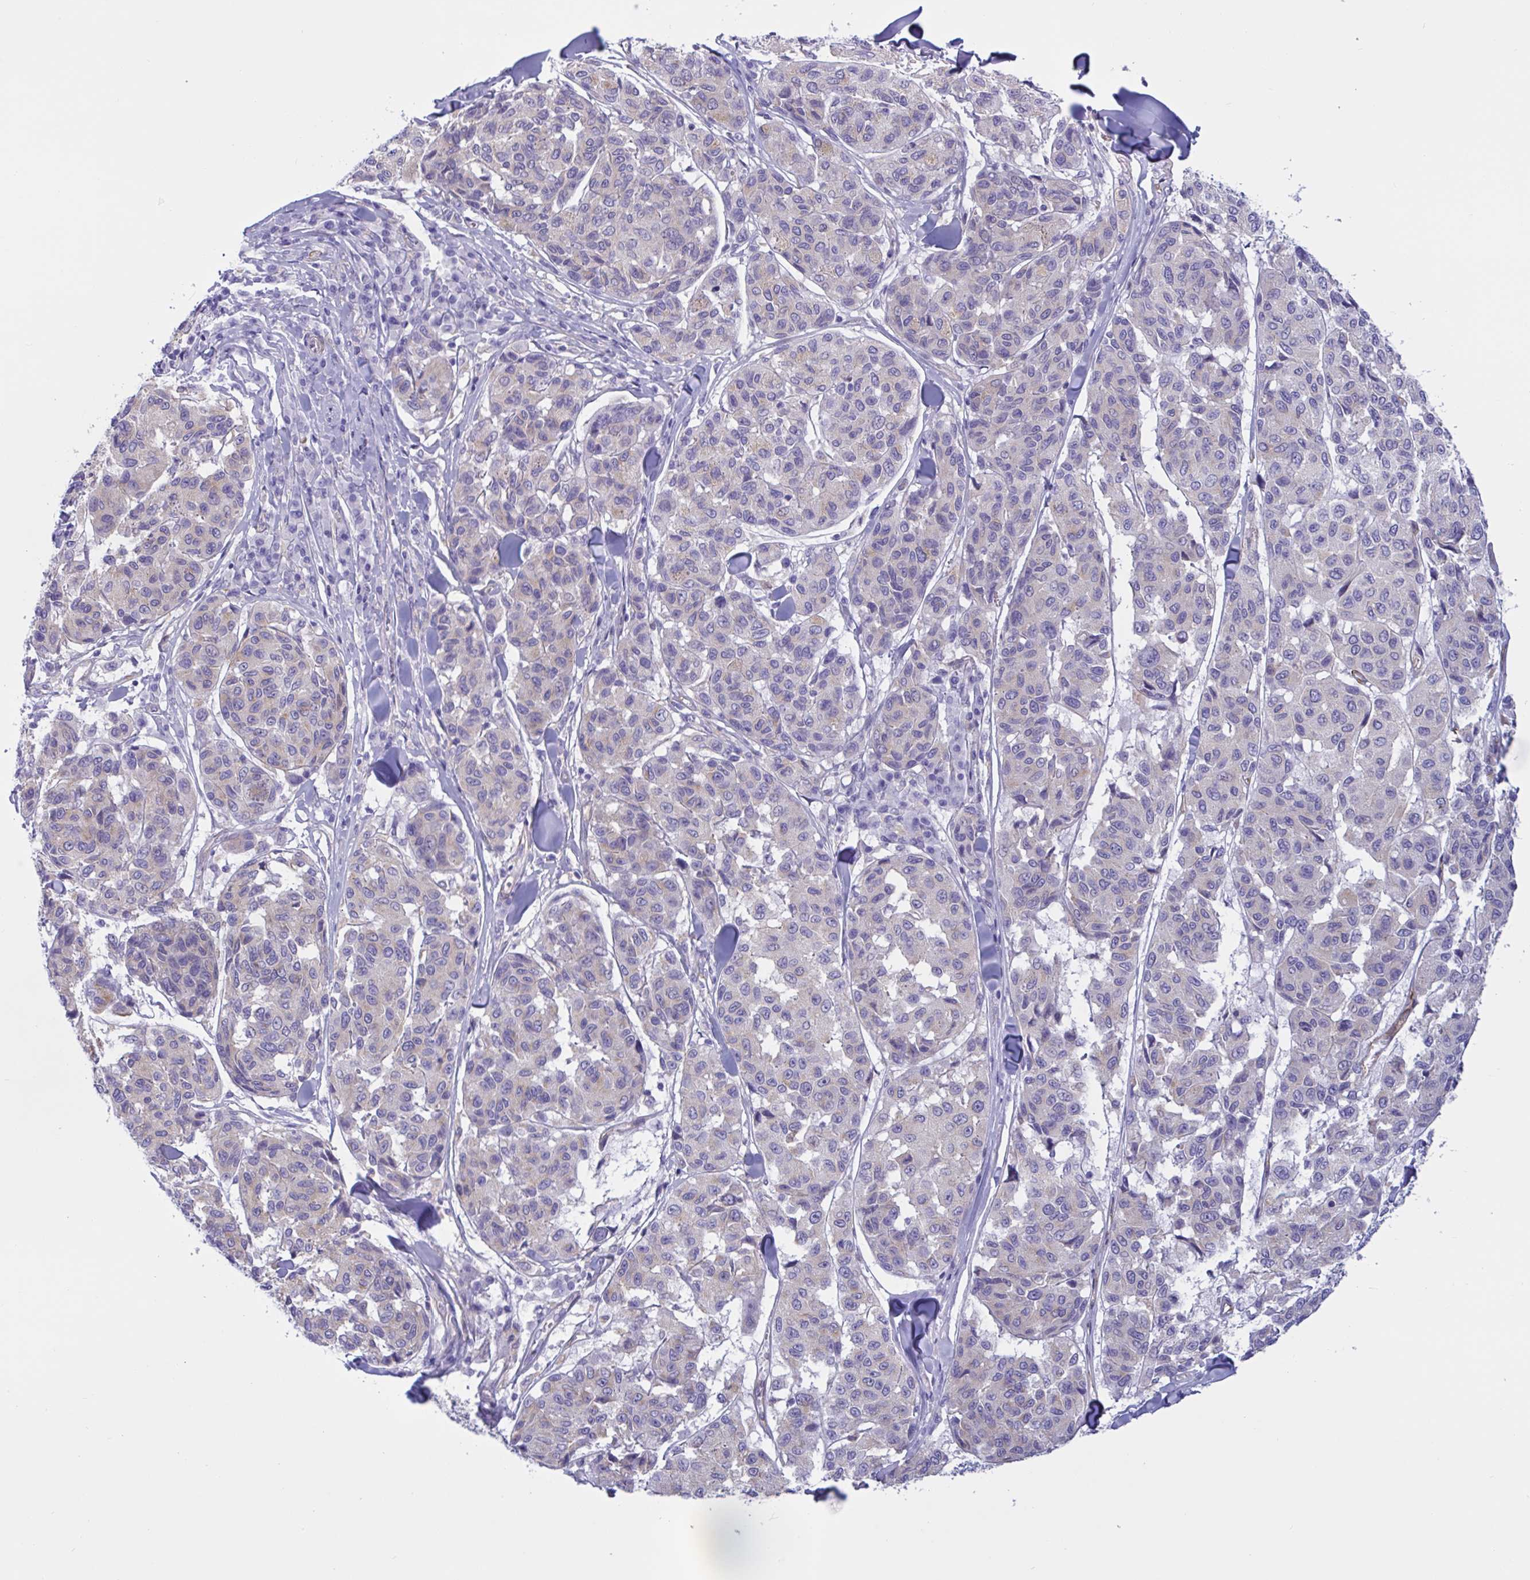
{"staining": {"intensity": "weak", "quantity": "<25%", "location": "cytoplasmic/membranous"}, "tissue": "melanoma", "cell_type": "Tumor cells", "image_type": "cancer", "snomed": [{"axis": "morphology", "description": "Malignant melanoma, NOS"}, {"axis": "topography", "description": "Skin"}], "caption": "High power microscopy photomicrograph of an immunohistochemistry image of melanoma, revealing no significant positivity in tumor cells. (Brightfield microscopy of DAB immunohistochemistry at high magnification).", "gene": "RPL22L1", "patient": {"sex": "female", "age": 66}}